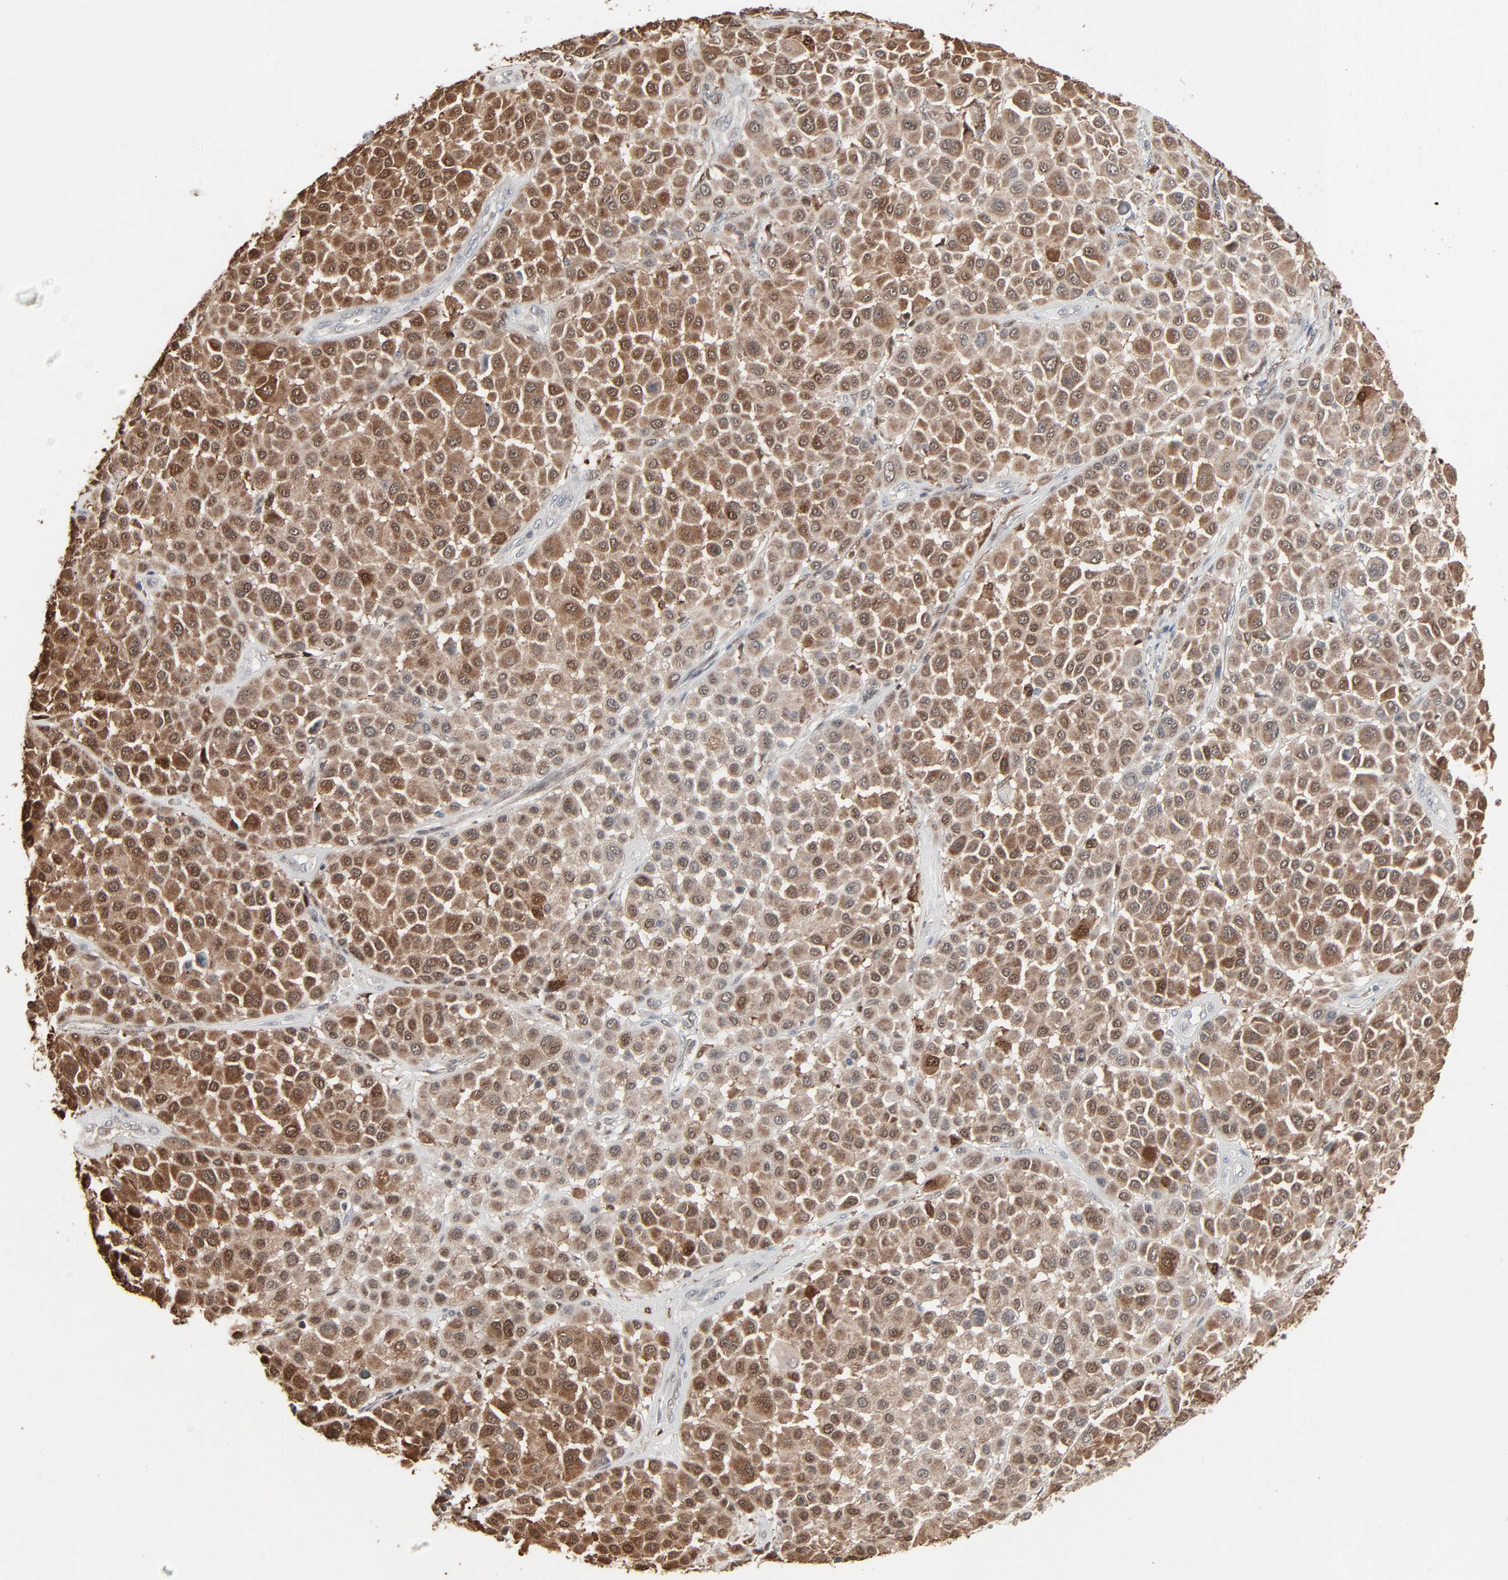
{"staining": {"intensity": "moderate", "quantity": ">75%", "location": "cytoplasmic/membranous,nuclear"}, "tissue": "melanoma", "cell_type": "Tumor cells", "image_type": "cancer", "snomed": [{"axis": "morphology", "description": "Malignant melanoma, Metastatic site"}, {"axis": "topography", "description": "Soft tissue"}], "caption": "Immunohistochemistry of human malignant melanoma (metastatic site) reveals medium levels of moderate cytoplasmic/membranous and nuclear expression in about >75% of tumor cells.", "gene": "DOCK8", "patient": {"sex": "male", "age": 41}}